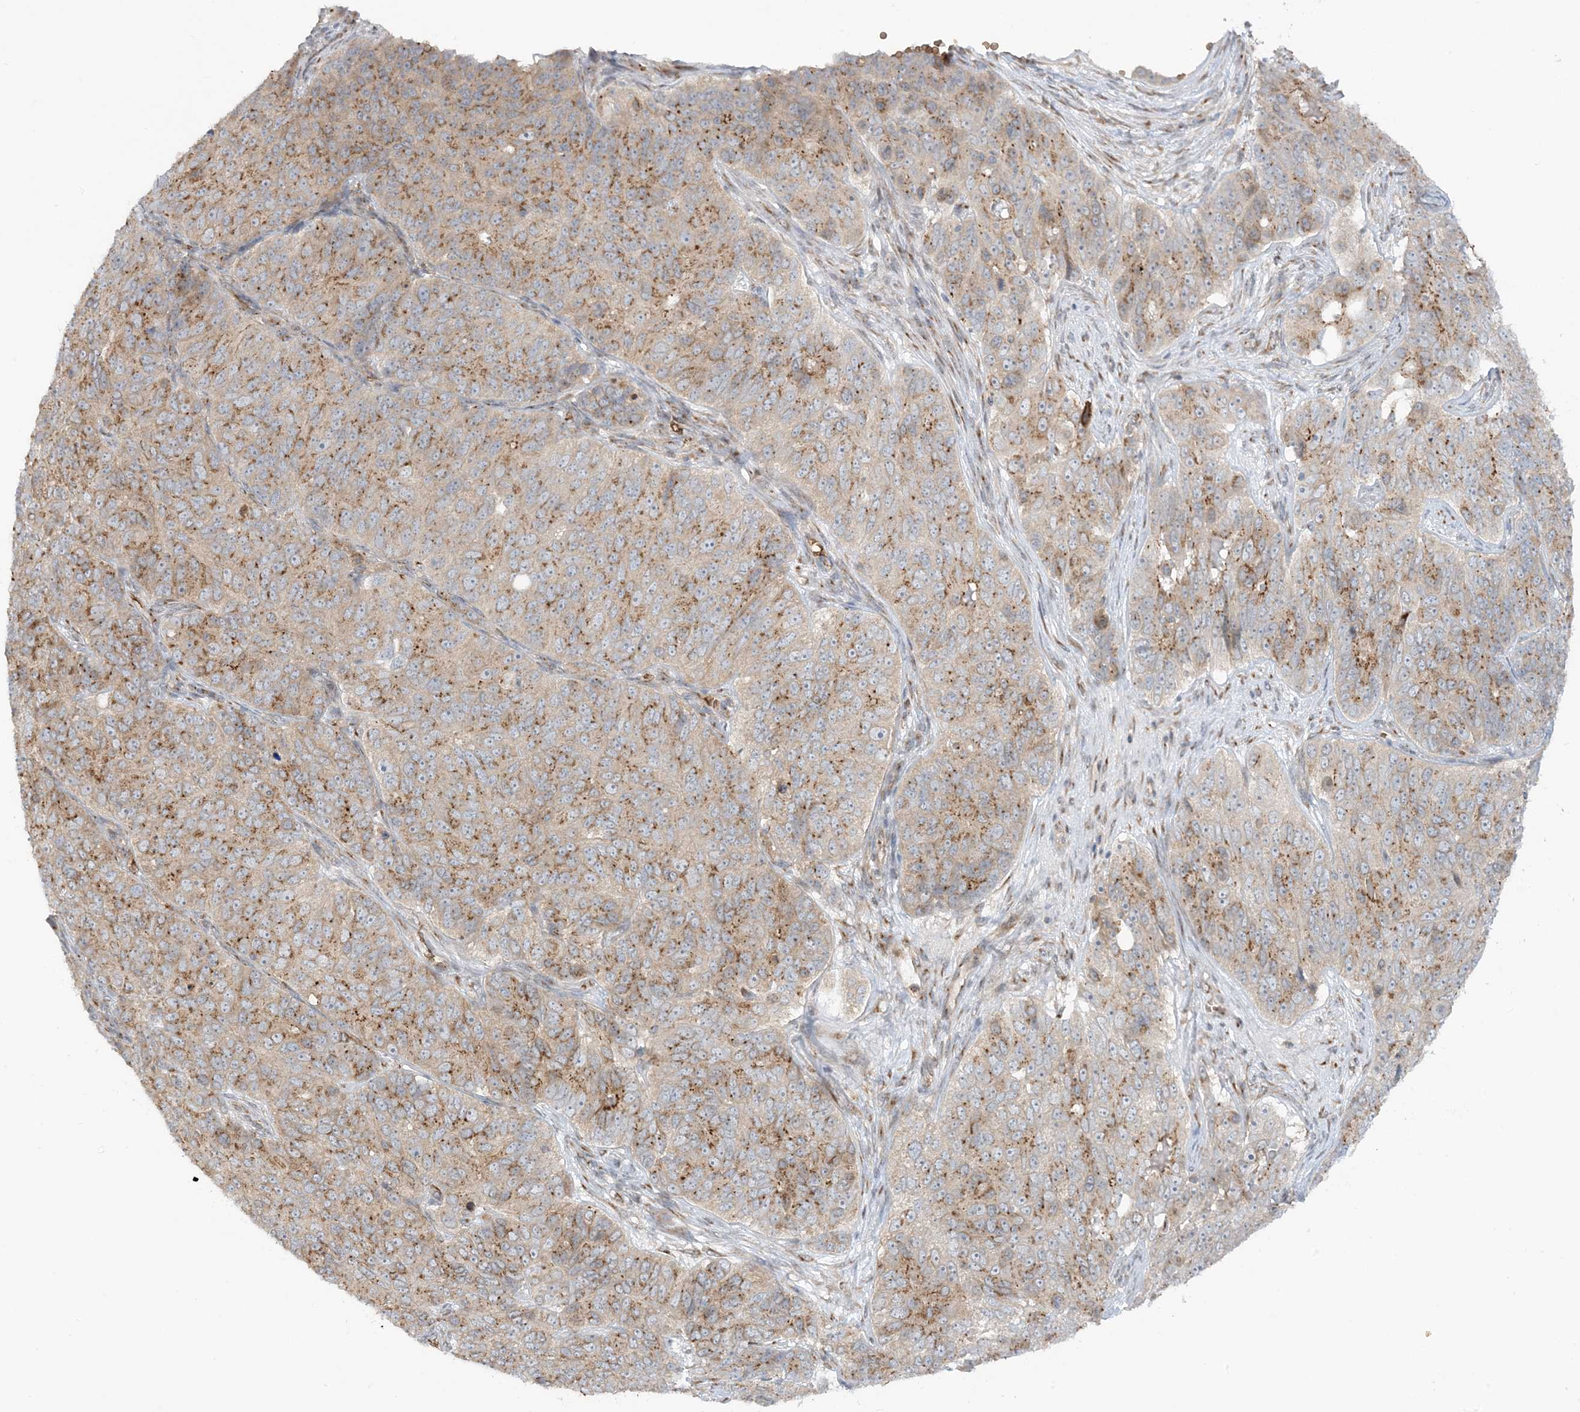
{"staining": {"intensity": "moderate", "quantity": ">75%", "location": "cytoplasmic/membranous"}, "tissue": "ovarian cancer", "cell_type": "Tumor cells", "image_type": "cancer", "snomed": [{"axis": "morphology", "description": "Carcinoma, endometroid"}, {"axis": "topography", "description": "Ovary"}], "caption": "DAB (3,3'-diaminobenzidine) immunohistochemical staining of human endometroid carcinoma (ovarian) displays moderate cytoplasmic/membranous protein staining in approximately >75% of tumor cells. Using DAB (brown) and hematoxylin (blue) stains, captured at high magnification using brightfield microscopy.", "gene": "RPP40", "patient": {"sex": "female", "age": 51}}